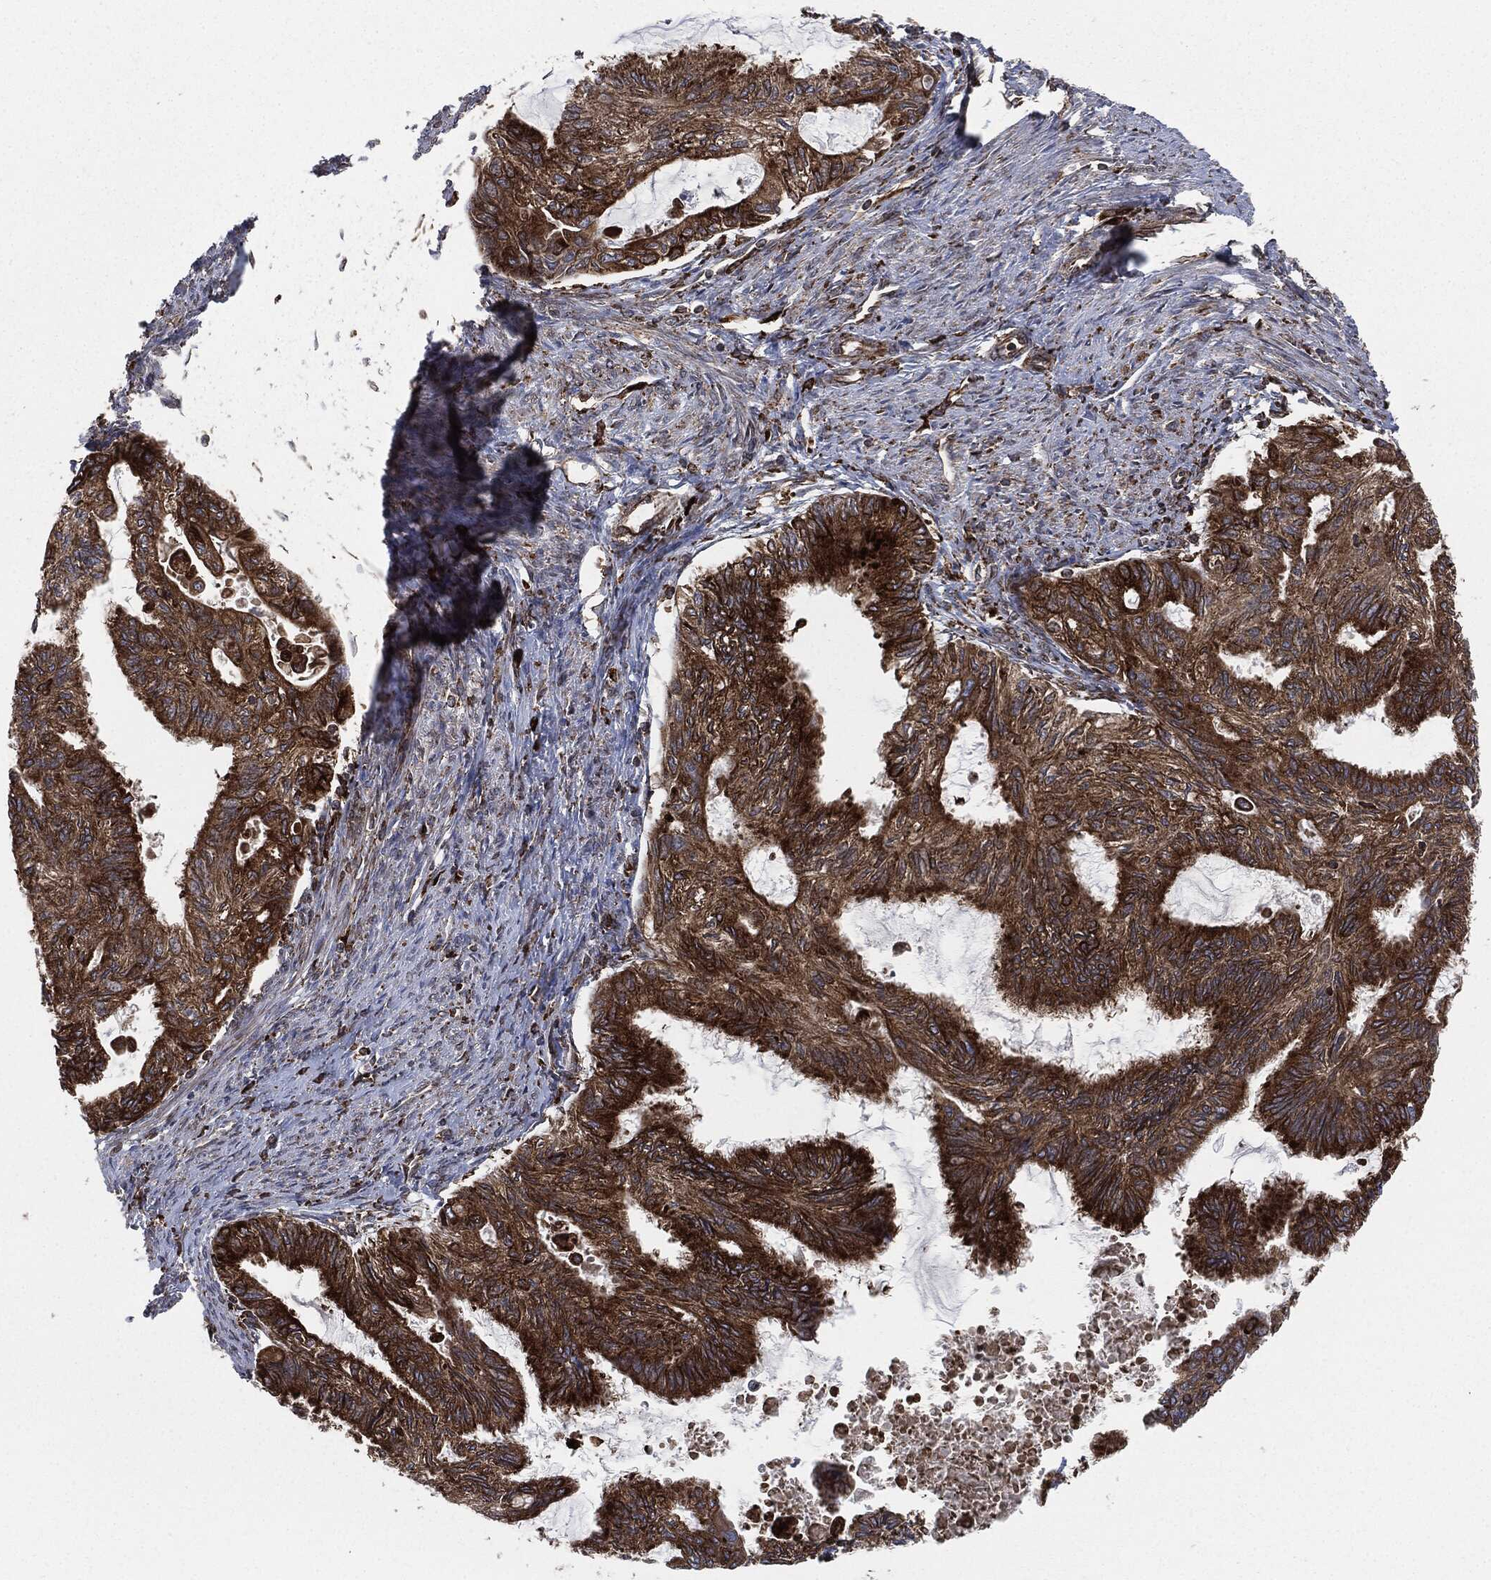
{"staining": {"intensity": "strong", "quantity": ">75%", "location": "cytoplasmic/membranous"}, "tissue": "endometrial cancer", "cell_type": "Tumor cells", "image_type": "cancer", "snomed": [{"axis": "morphology", "description": "Adenocarcinoma, NOS"}, {"axis": "topography", "description": "Endometrium"}], "caption": "Endometrial cancer tissue reveals strong cytoplasmic/membranous staining in approximately >75% of tumor cells, visualized by immunohistochemistry.", "gene": "CALR", "patient": {"sex": "female", "age": 86}}